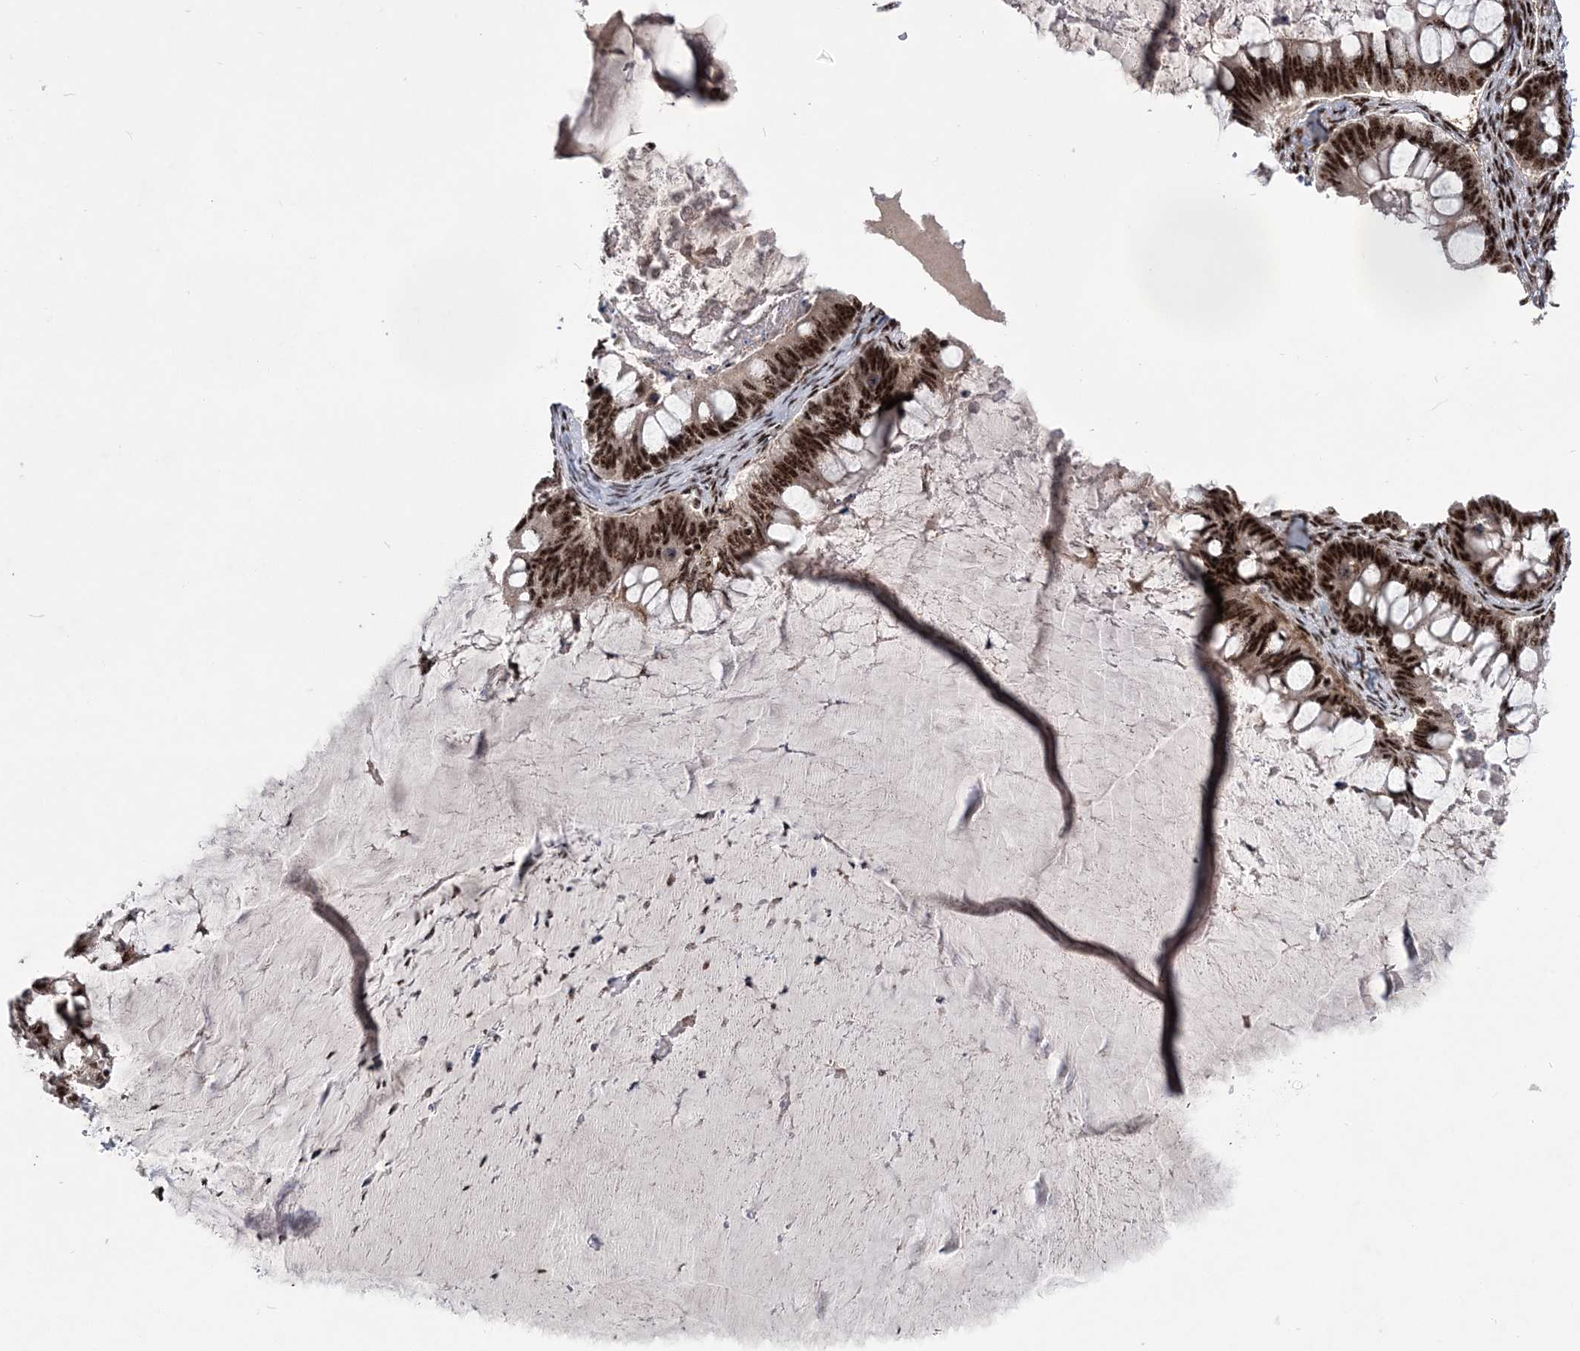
{"staining": {"intensity": "strong", "quantity": ">75%", "location": "nuclear"}, "tissue": "ovarian cancer", "cell_type": "Tumor cells", "image_type": "cancer", "snomed": [{"axis": "morphology", "description": "Cystadenocarcinoma, mucinous, NOS"}, {"axis": "topography", "description": "Ovary"}], "caption": "A high amount of strong nuclear staining is identified in about >75% of tumor cells in mucinous cystadenocarcinoma (ovarian) tissue.", "gene": "TATDN2", "patient": {"sex": "female", "age": 61}}